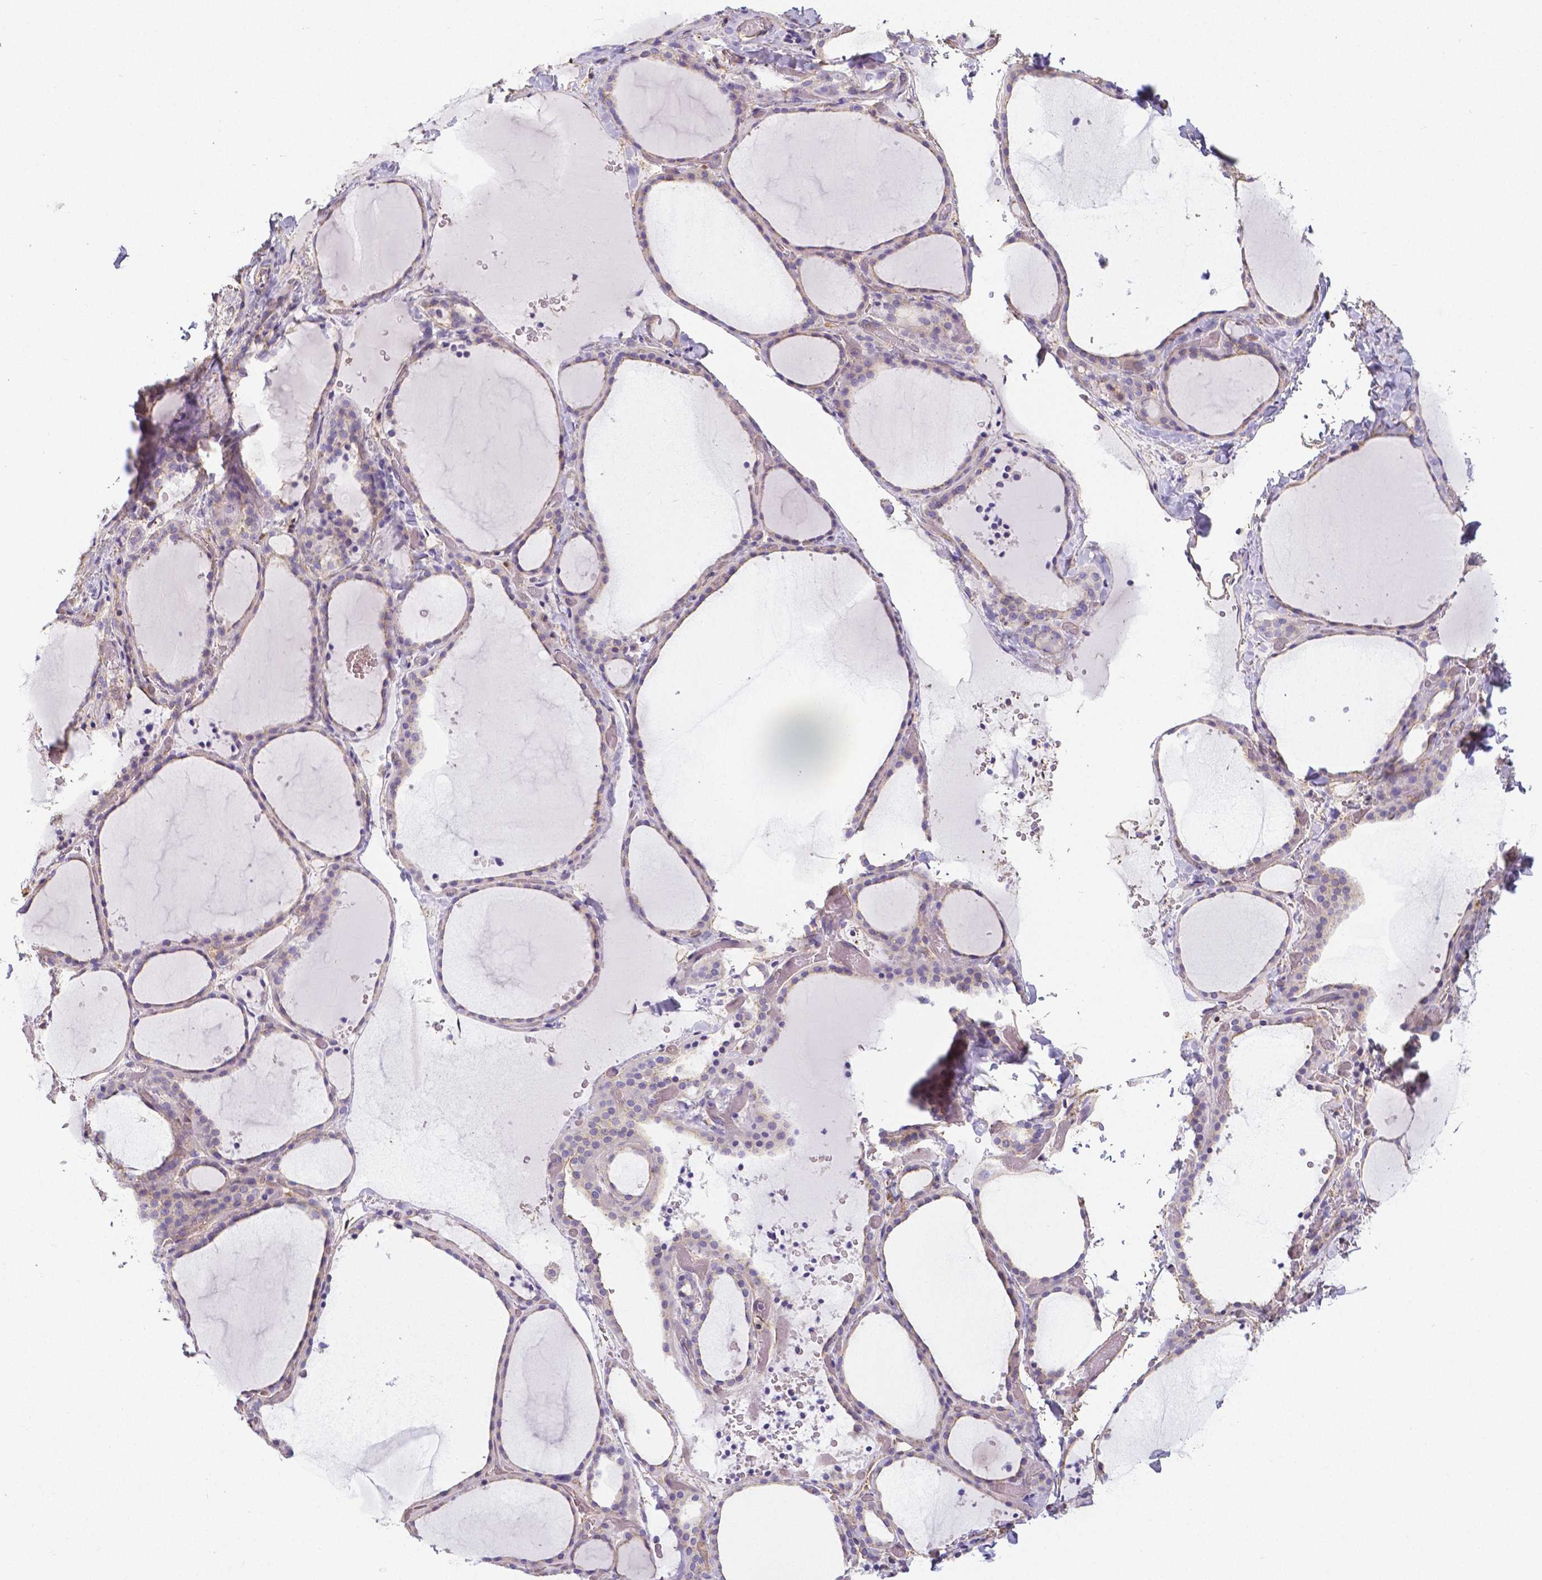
{"staining": {"intensity": "negative", "quantity": "none", "location": "none"}, "tissue": "thyroid gland", "cell_type": "Glandular cells", "image_type": "normal", "snomed": [{"axis": "morphology", "description": "Normal tissue, NOS"}, {"axis": "topography", "description": "Thyroid gland"}], "caption": "Normal thyroid gland was stained to show a protein in brown. There is no significant staining in glandular cells. (Stains: DAB immunohistochemistry with hematoxylin counter stain, Microscopy: brightfield microscopy at high magnification).", "gene": "CRMP1", "patient": {"sex": "female", "age": 36}}